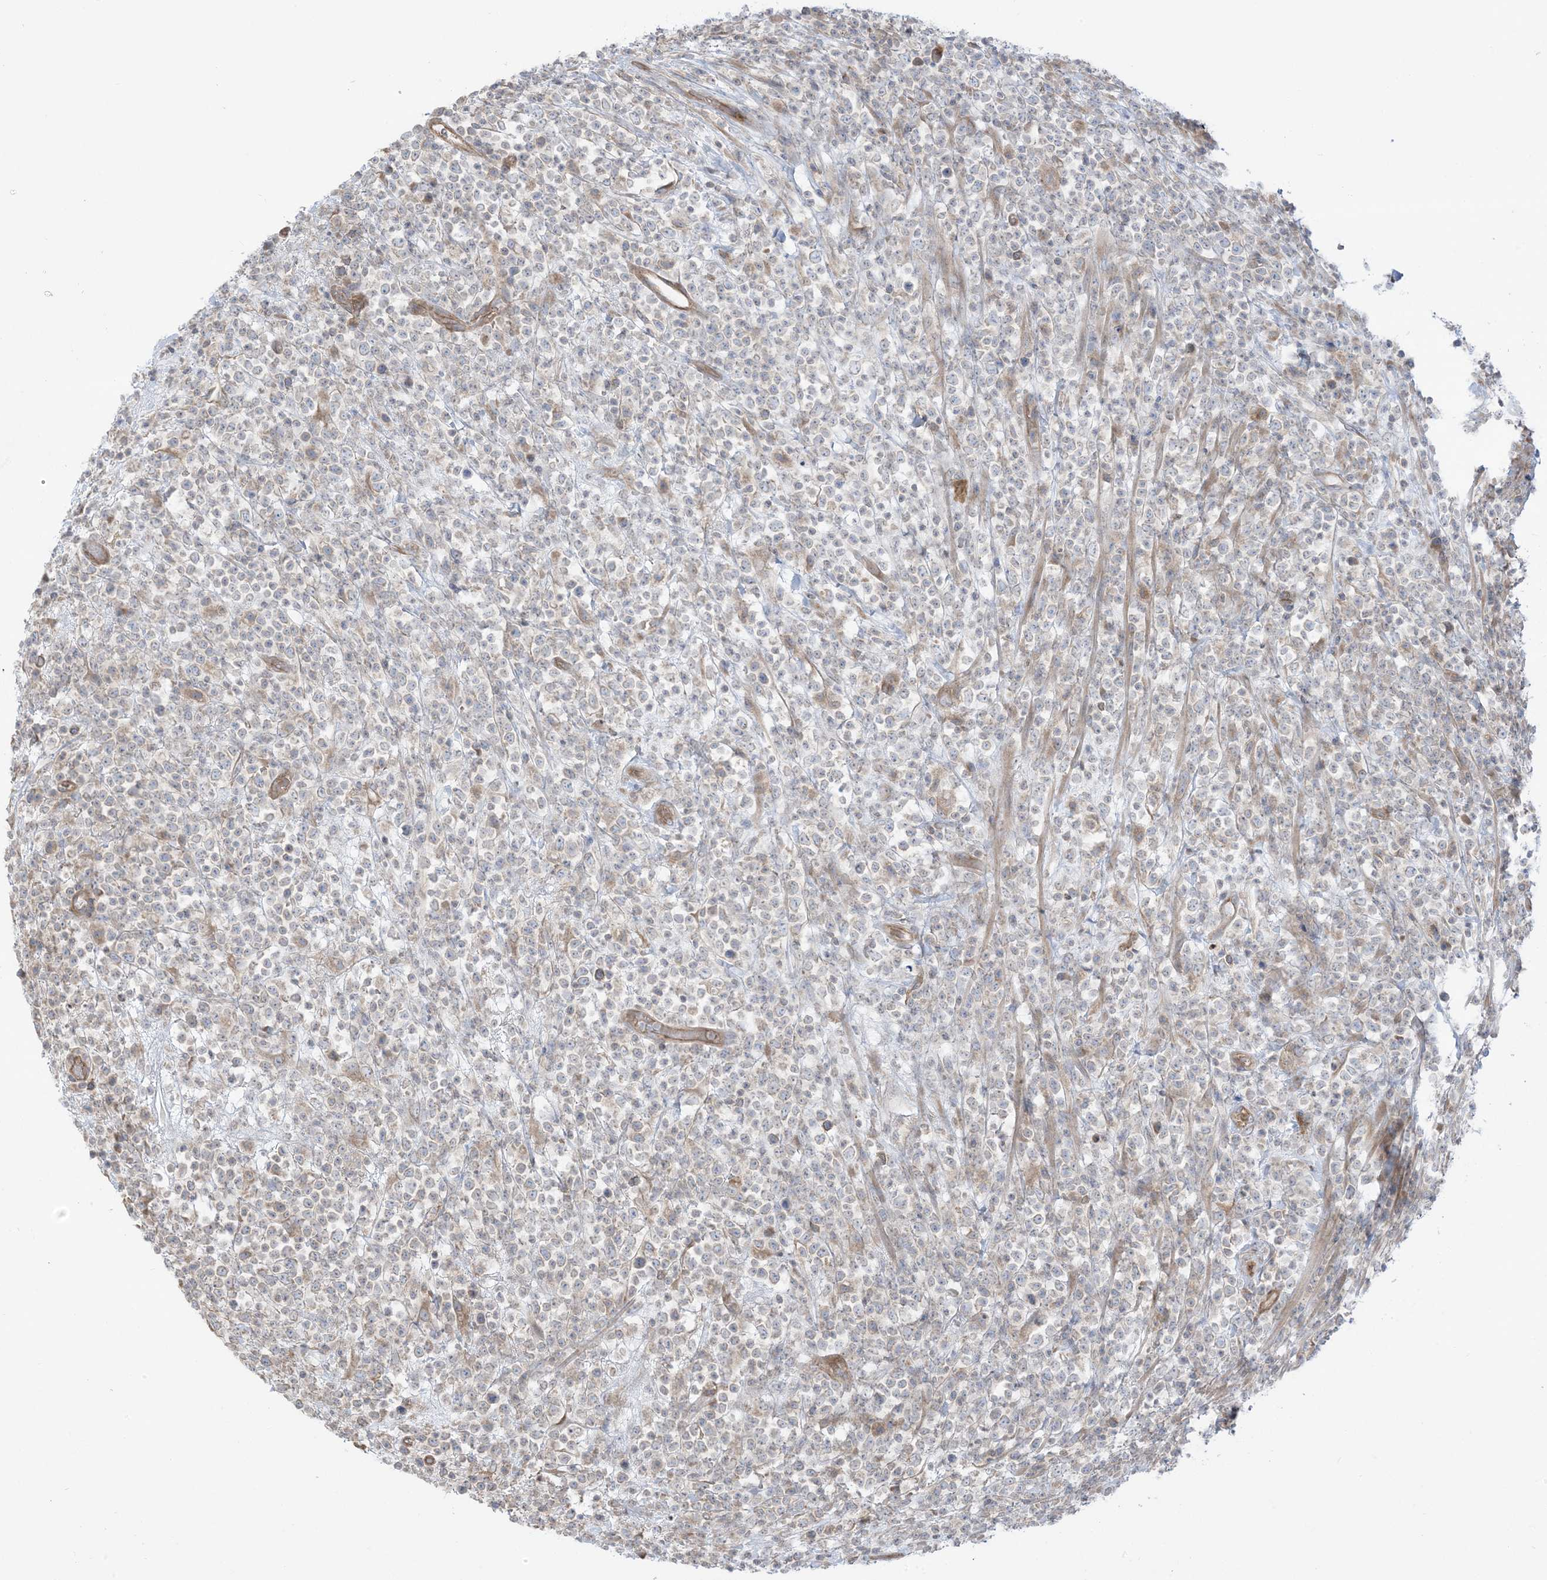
{"staining": {"intensity": "negative", "quantity": "none", "location": "none"}, "tissue": "lymphoma", "cell_type": "Tumor cells", "image_type": "cancer", "snomed": [{"axis": "morphology", "description": "Malignant lymphoma, non-Hodgkin's type, High grade"}, {"axis": "topography", "description": "Colon"}], "caption": "A photomicrograph of human lymphoma is negative for staining in tumor cells.", "gene": "ICMT", "patient": {"sex": "female", "age": 53}}